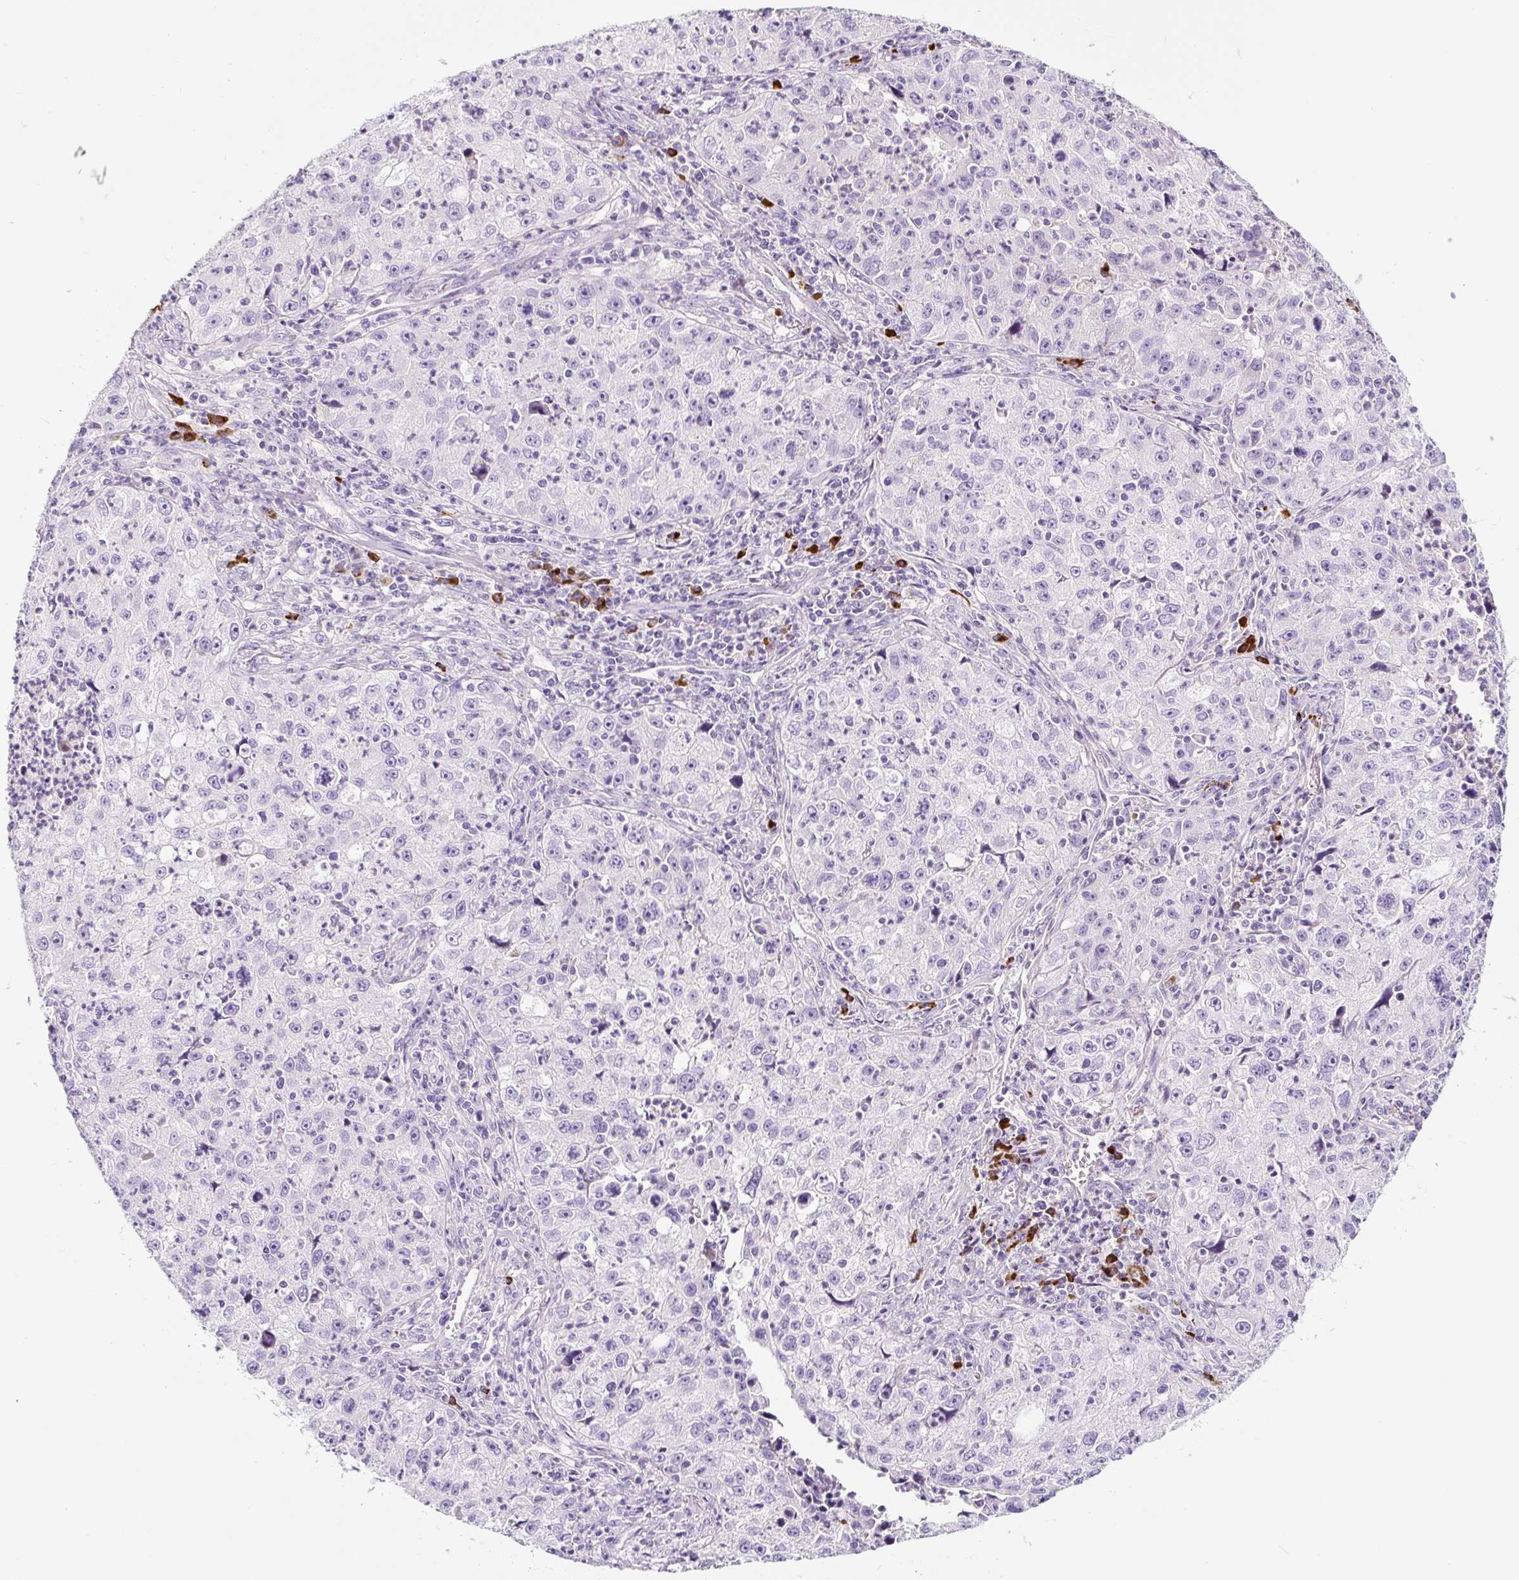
{"staining": {"intensity": "negative", "quantity": "none", "location": "none"}, "tissue": "lung cancer", "cell_type": "Tumor cells", "image_type": "cancer", "snomed": [{"axis": "morphology", "description": "Squamous cell carcinoma, NOS"}, {"axis": "topography", "description": "Lung"}], "caption": "Squamous cell carcinoma (lung) was stained to show a protein in brown. There is no significant expression in tumor cells.", "gene": "RNF212B", "patient": {"sex": "male", "age": 71}}